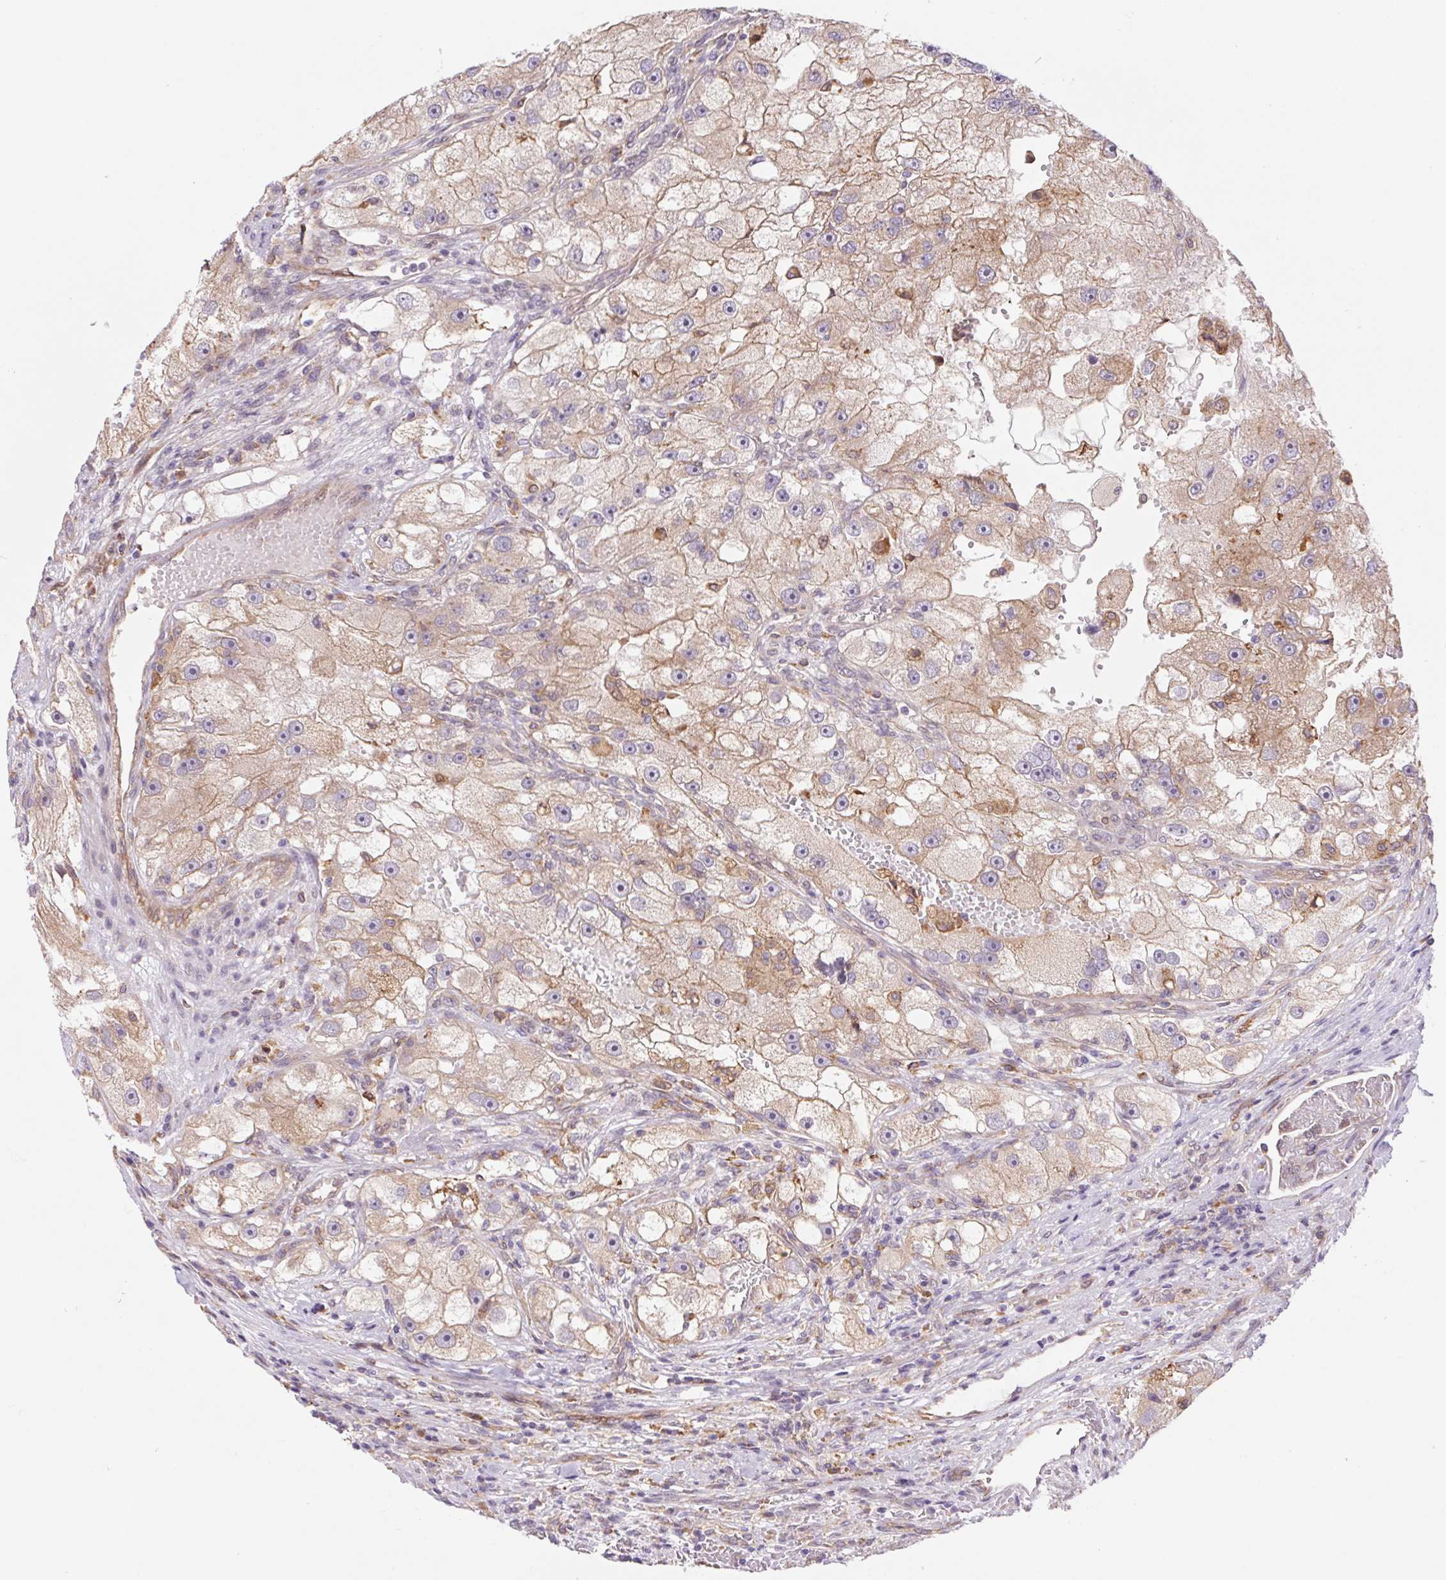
{"staining": {"intensity": "weak", "quantity": ">75%", "location": "cytoplasmic/membranous"}, "tissue": "renal cancer", "cell_type": "Tumor cells", "image_type": "cancer", "snomed": [{"axis": "morphology", "description": "Adenocarcinoma, NOS"}, {"axis": "topography", "description": "Kidney"}], "caption": "This is an image of immunohistochemistry (IHC) staining of adenocarcinoma (renal), which shows weak expression in the cytoplasmic/membranous of tumor cells.", "gene": "KLHL20", "patient": {"sex": "male", "age": 63}}